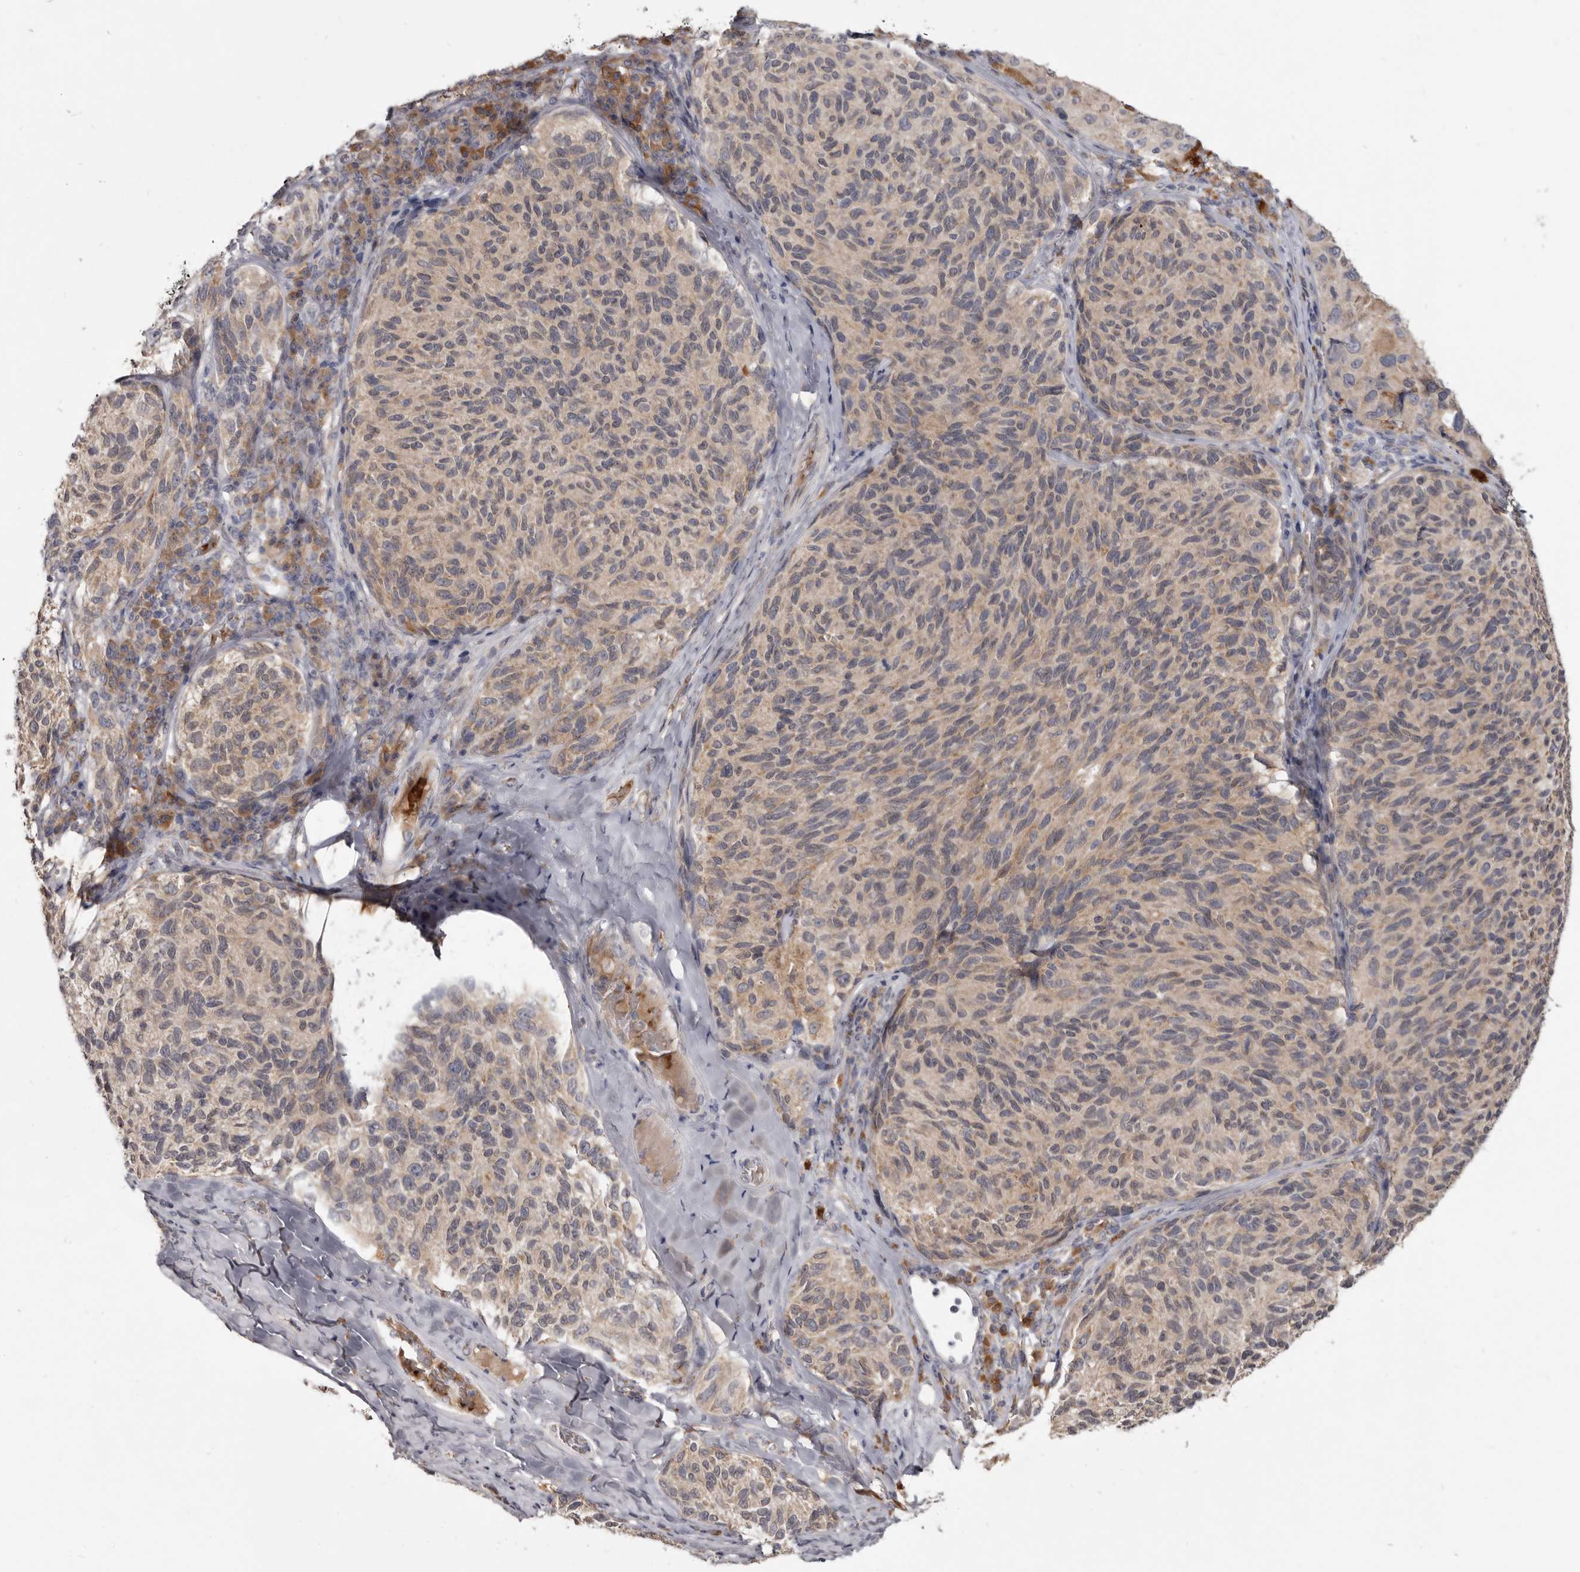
{"staining": {"intensity": "weak", "quantity": ">75%", "location": "cytoplasmic/membranous"}, "tissue": "melanoma", "cell_type": "Tumor cells", "image_type": "cancer", "snomed": [{"axis": "morphology", "description": "Malignant melanoma, NOS"}, {"axis": "topography", "description": "Skin"}], "caption": "Human malignant melanoma stained for a protein (brown) displays weak cytoplasmic/membranous positive positivity in approximately >75% of tumor cells.", "gene": "NENF", "patient": {"sex": "female", "age": 73}}